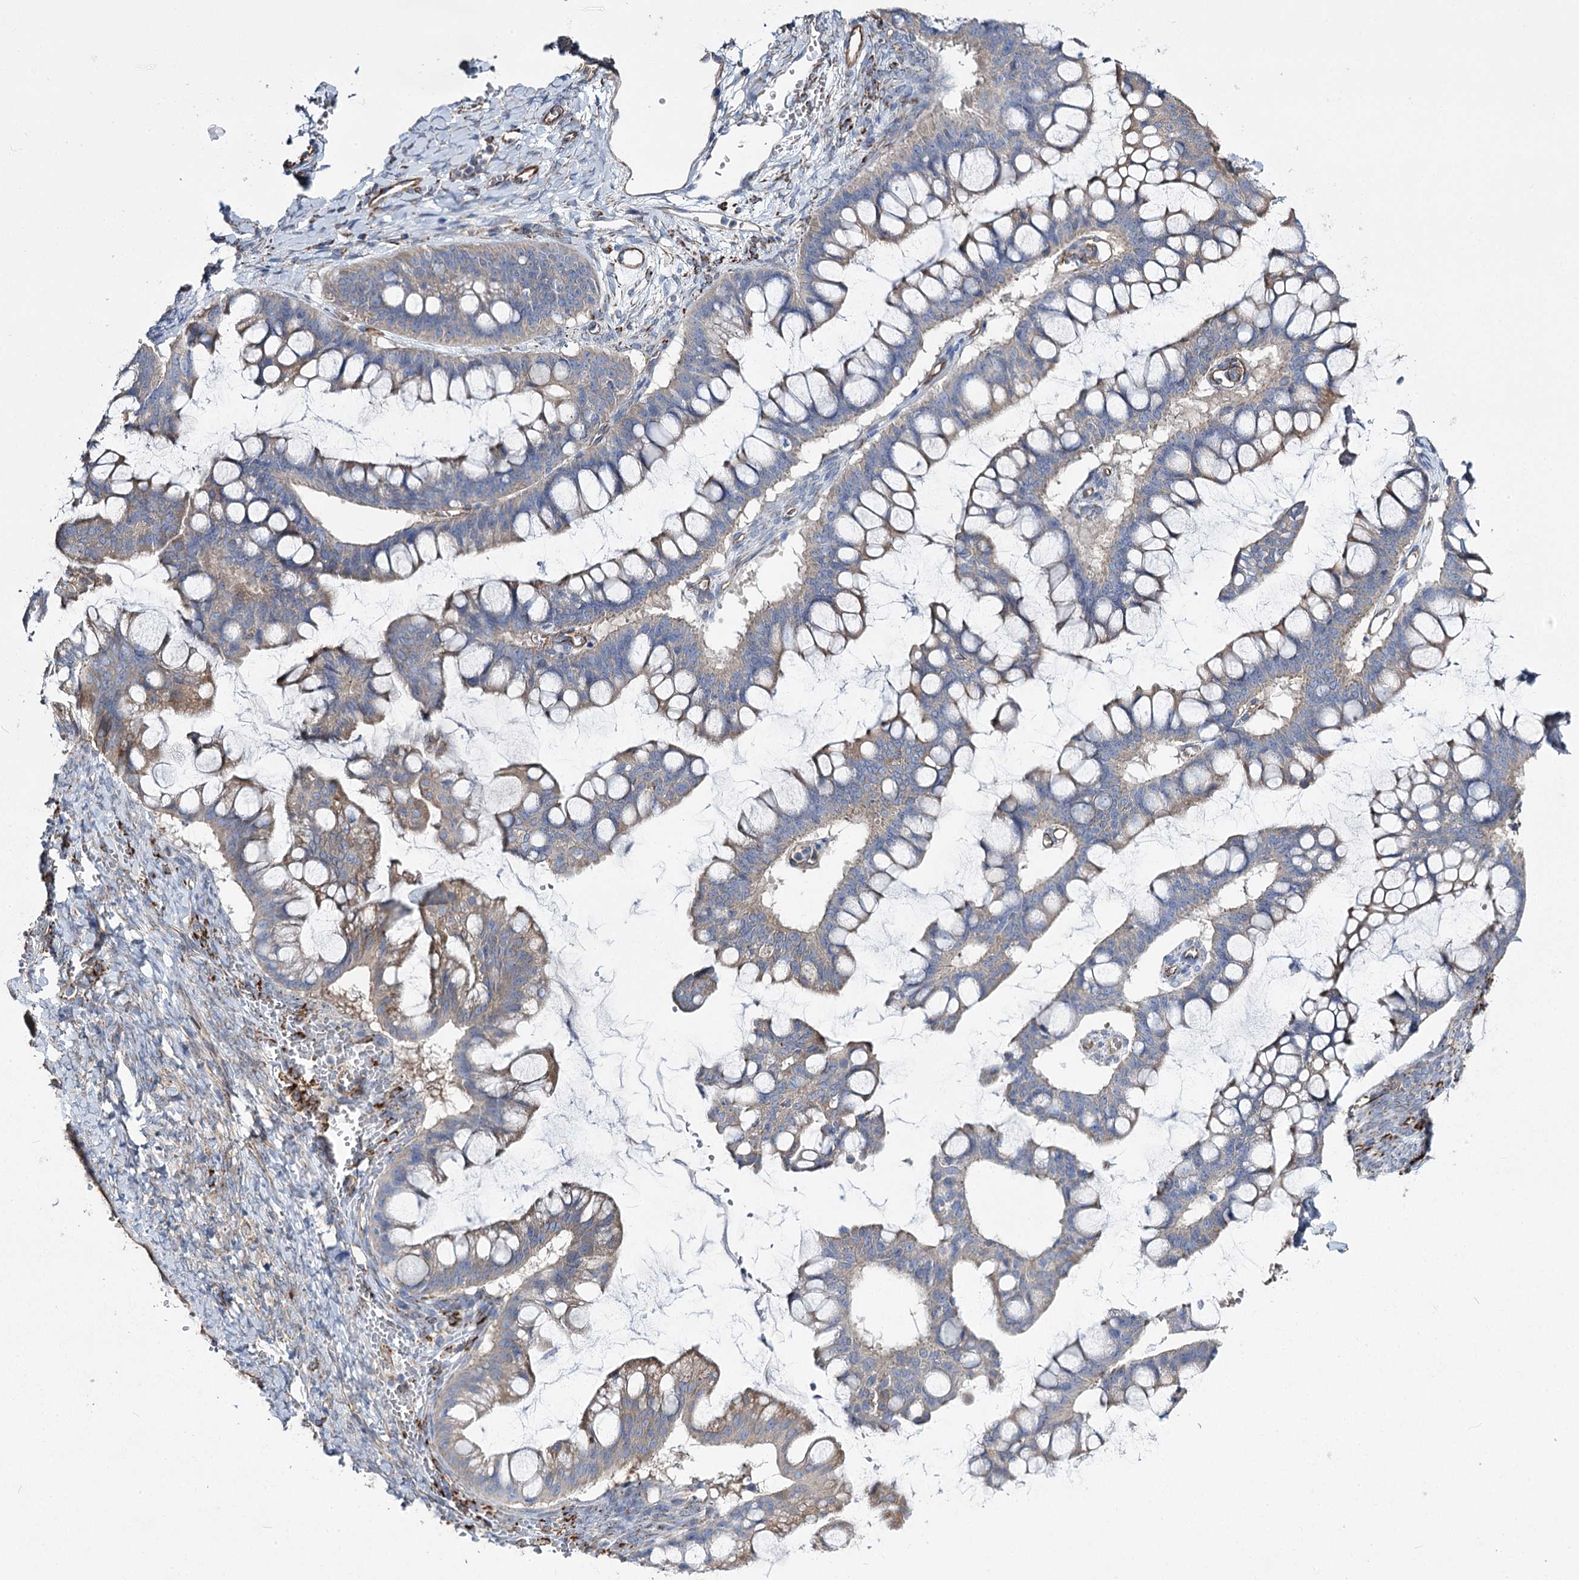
{"staining": {"intensity": "negative", "quantity": "none", "location": "none"}, "tissue": "ovarian cancer", "cell_type": "Tumor cells", "image_type": "cancer", "snomed": [{"axis": "morphology", "description": "Cystadenocarcinoma, mucinous, NOS"}, {"axis": "topography", "description": "Ovary"}], "caption": "Tumor cells show no significant protein positivity in ovarian mucinous cystadenocarcinoma. (DAB immunohistochemistry (IHC), high magnification).", "gene": "RMDN2", "patient": {"sex": "female", "age": 73}}